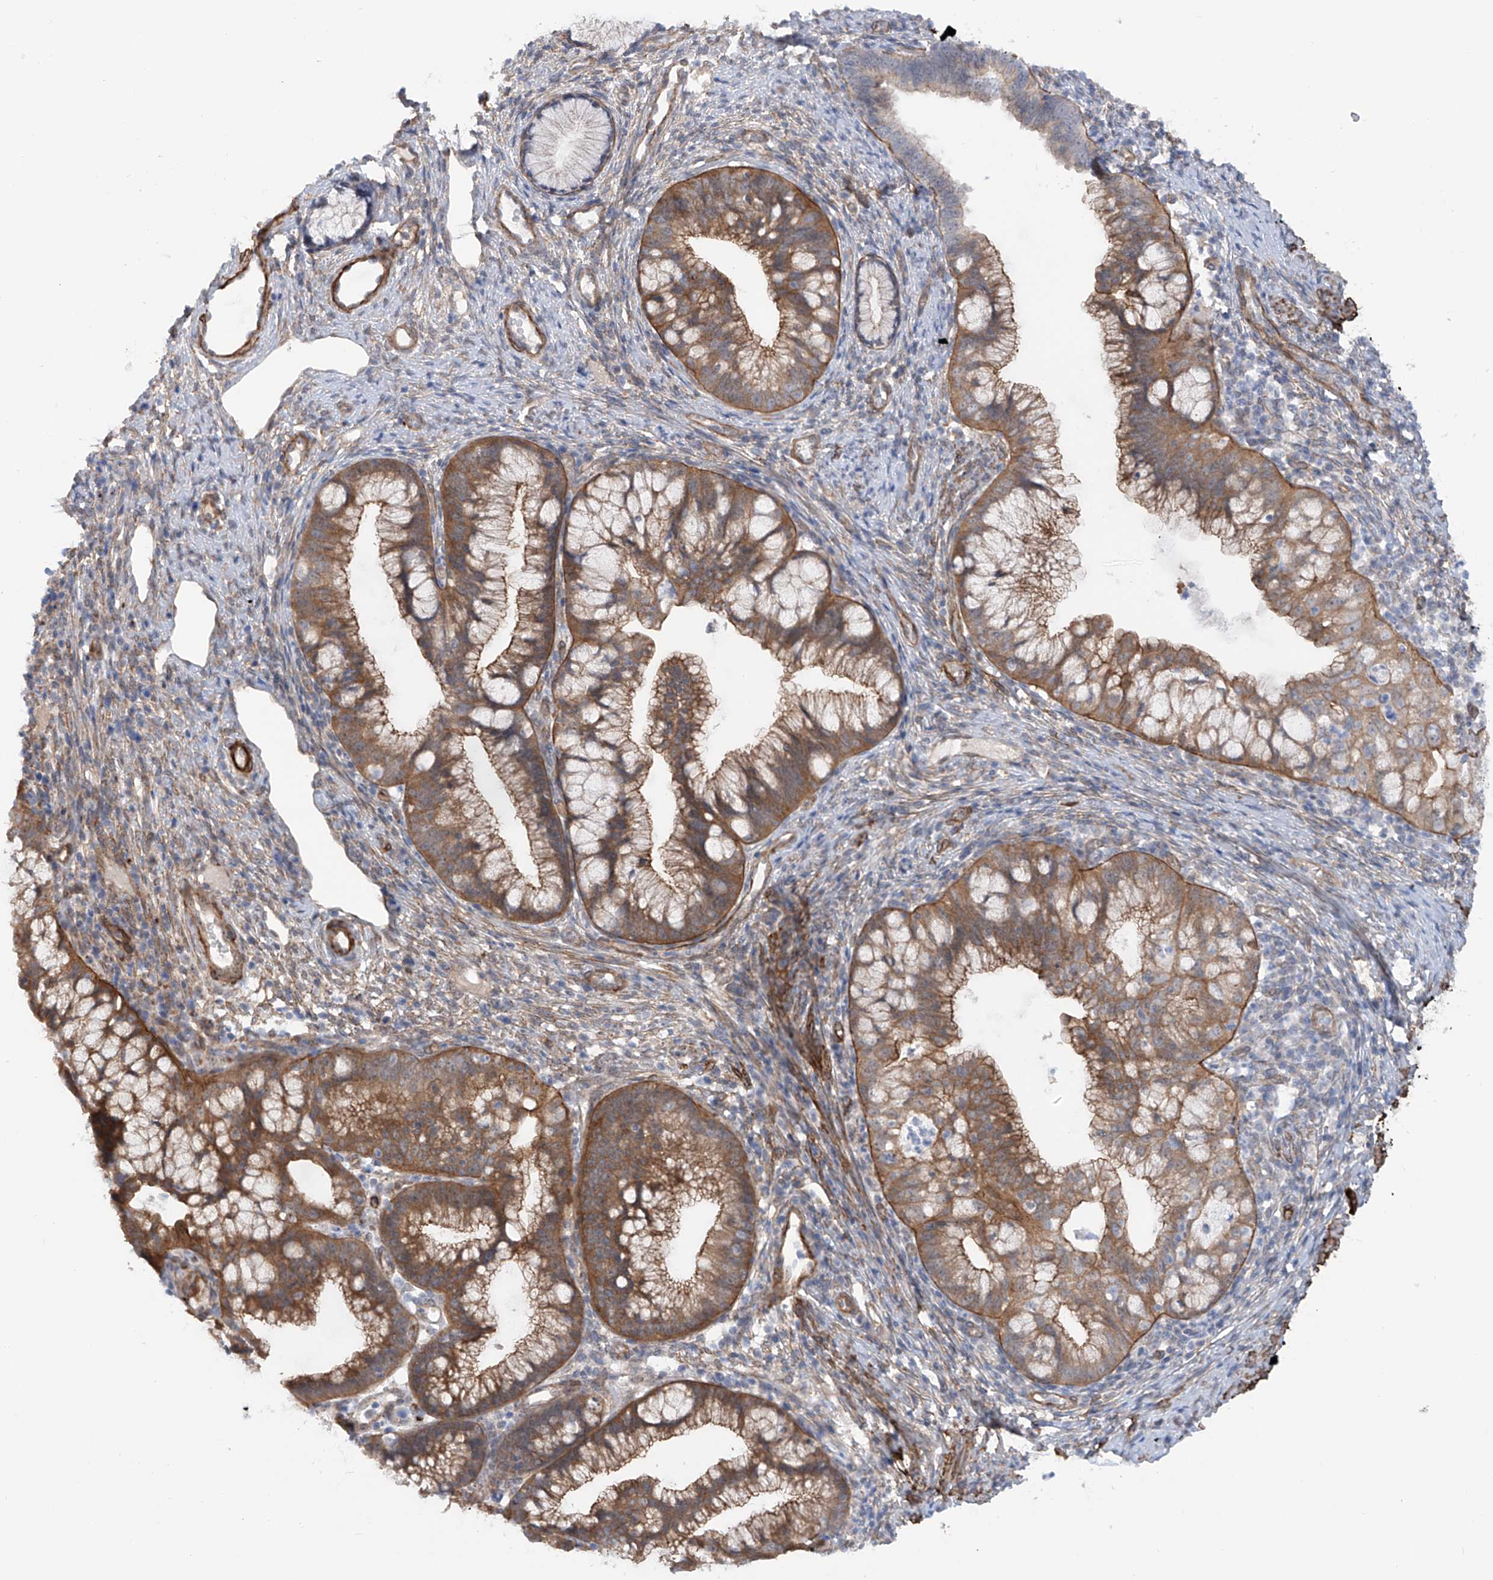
{"staining": {"intensity": "moderate", "quantity": ">75%", "location": "cytoplasmic/membranous"}, "tissue": "cervical cancer", "cell_type": "Tumor cells", "image_type": "cancer", "snomed": [{"axis": "morphology", "description": "Adenocarcinoma, NOS"}, {"axis": "topography", "description": "Cervix"}], "caption": "Immunohistochemical staining of cervical adenocarcinoma demonstrates medium levels of moderate cytoplasmic/membranous expression in about >75% of tumor cells.", "gene": "ZNF490", "patient": {"sex": "female", "age": 36}}